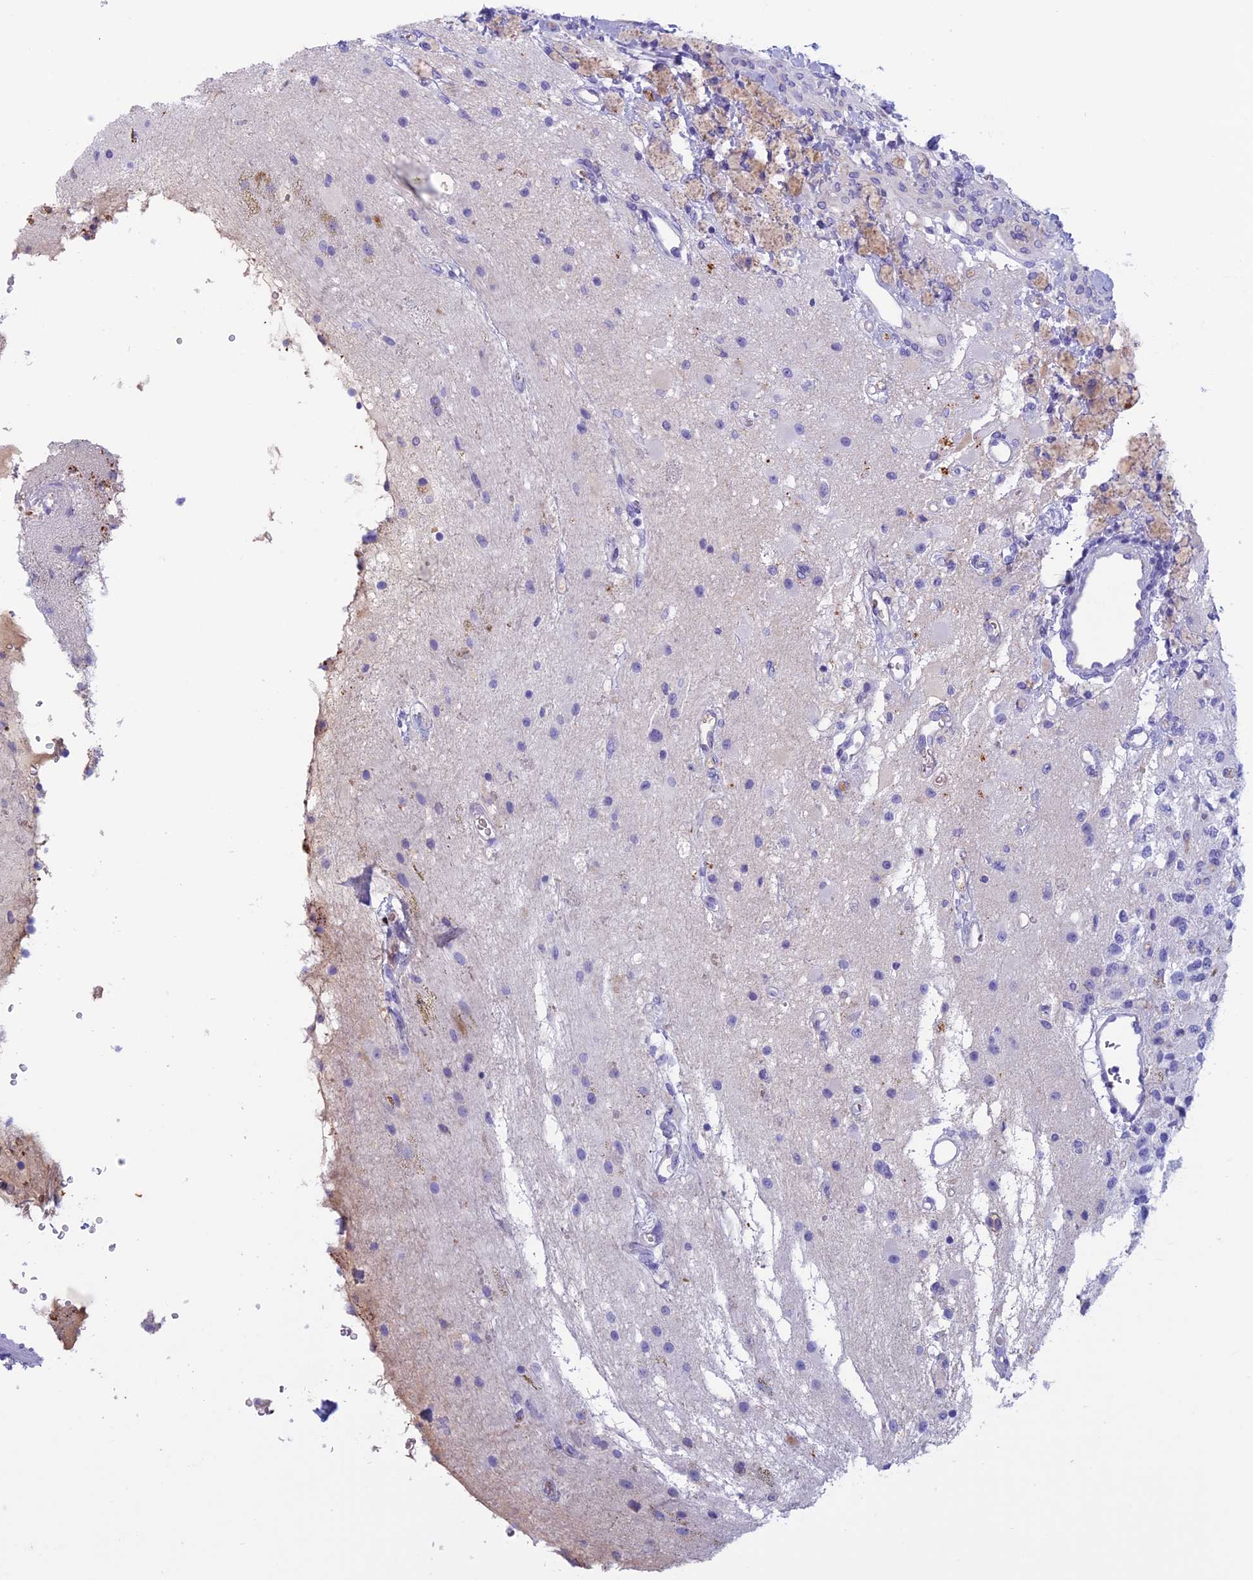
{"staining": {"intensity": "negative", "quantity": "none", "location": "none"}, "tissue": "glioma", "cell_type": "Tumor cells", "image_type": "cancer", "snomed": [{"axis": "morphology", "description": "Glioma, malignant, High grade"}, {"axis": "topography", "description": "Brain"}], "caption": "Immunohistochemistry image of neoplastic tissue: malignant high-grade glioma stained with DAB (3,3'-diaminobenzidine) reveals no significant protein staining in tumor cells.", "gene": "ANGPTL2", "patient": {"sex": "male", "age": 34}}